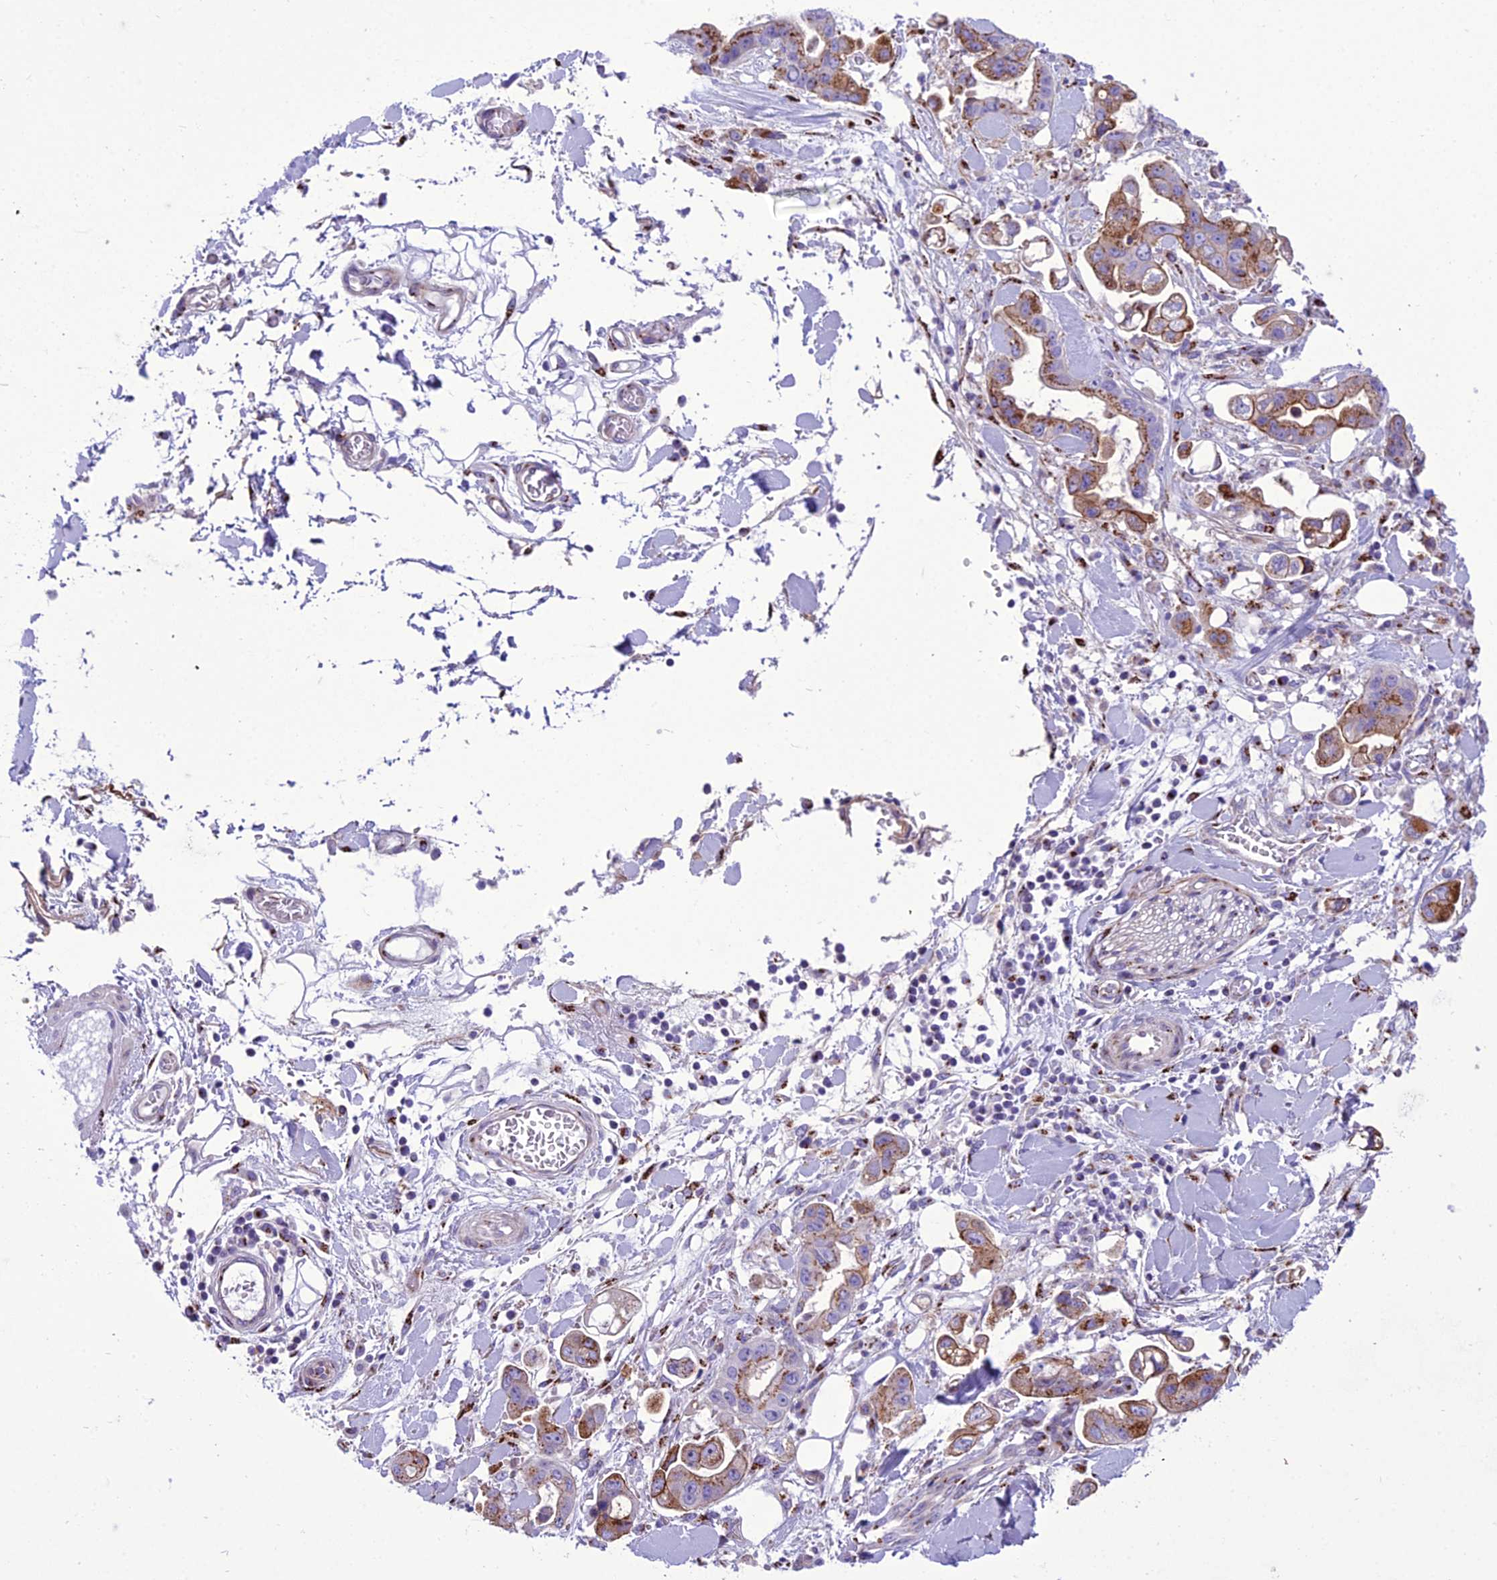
{"staining": {"intensity": "moderate", "quantity": ">75%", "location": "cytoplasmic/membranous"}, "tissue": "stomach cancer", "cell_type": "Tumor cells", "image_type": "cancer", "snomed": [{"axis": "morphology", "description": "Adenocarcinoma, NOS"}, {"axis": "topography", "description": "Stomach"}], "caption": "Immunohistochemistry (IHC) photomicrograph of stomach cancer (adenocarcinoma) stained for a protein (brown), which demonstrates medium levels of moderate cytoplasmic/membranous positivity in about >75% of tumor cells.", "gene": "GOLM2", "patient": {"sex": "male", "age": 62}}